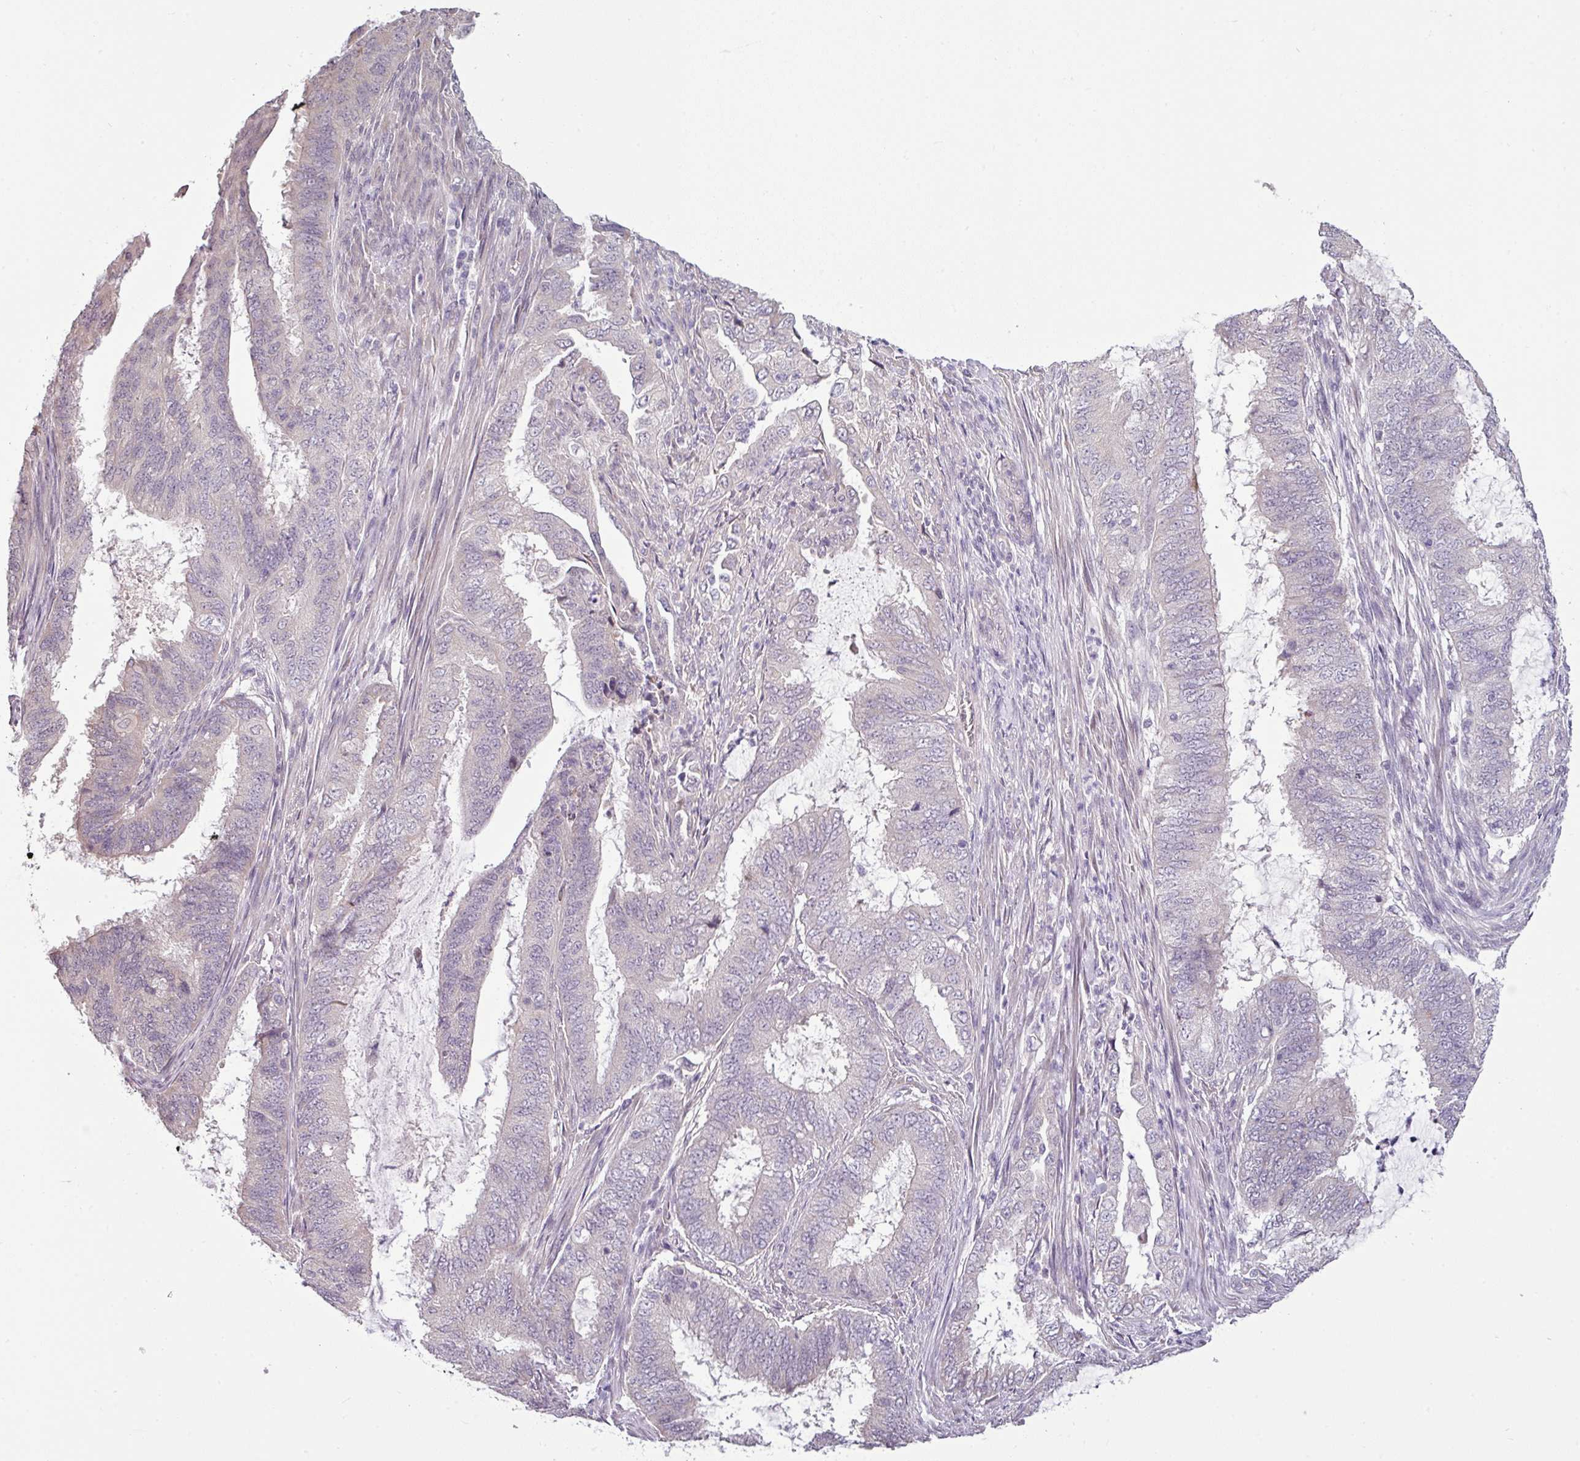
{"staining": {"intensity": "negative", "quantity": "none", "location": "none"}, "tissue": "endometrial cancer", "cell_type": "Tumor cells", "image_type": "cancer", "snomed": [{"axis": "morphology", "description": "Adenocarcinoma, NOS"}, {"axis": "topography", "description": "Endometrium"}], "caption": "Immunohistochemistry (IHC) micrograph of neoplastic tissue: endometrial cancer stained with DAB (3,3'-diaminobenzidine) shows no significant protein expression in tumor cells.", "gene": "OR52D1", "patient": {"sex": "female", "age": 51}}